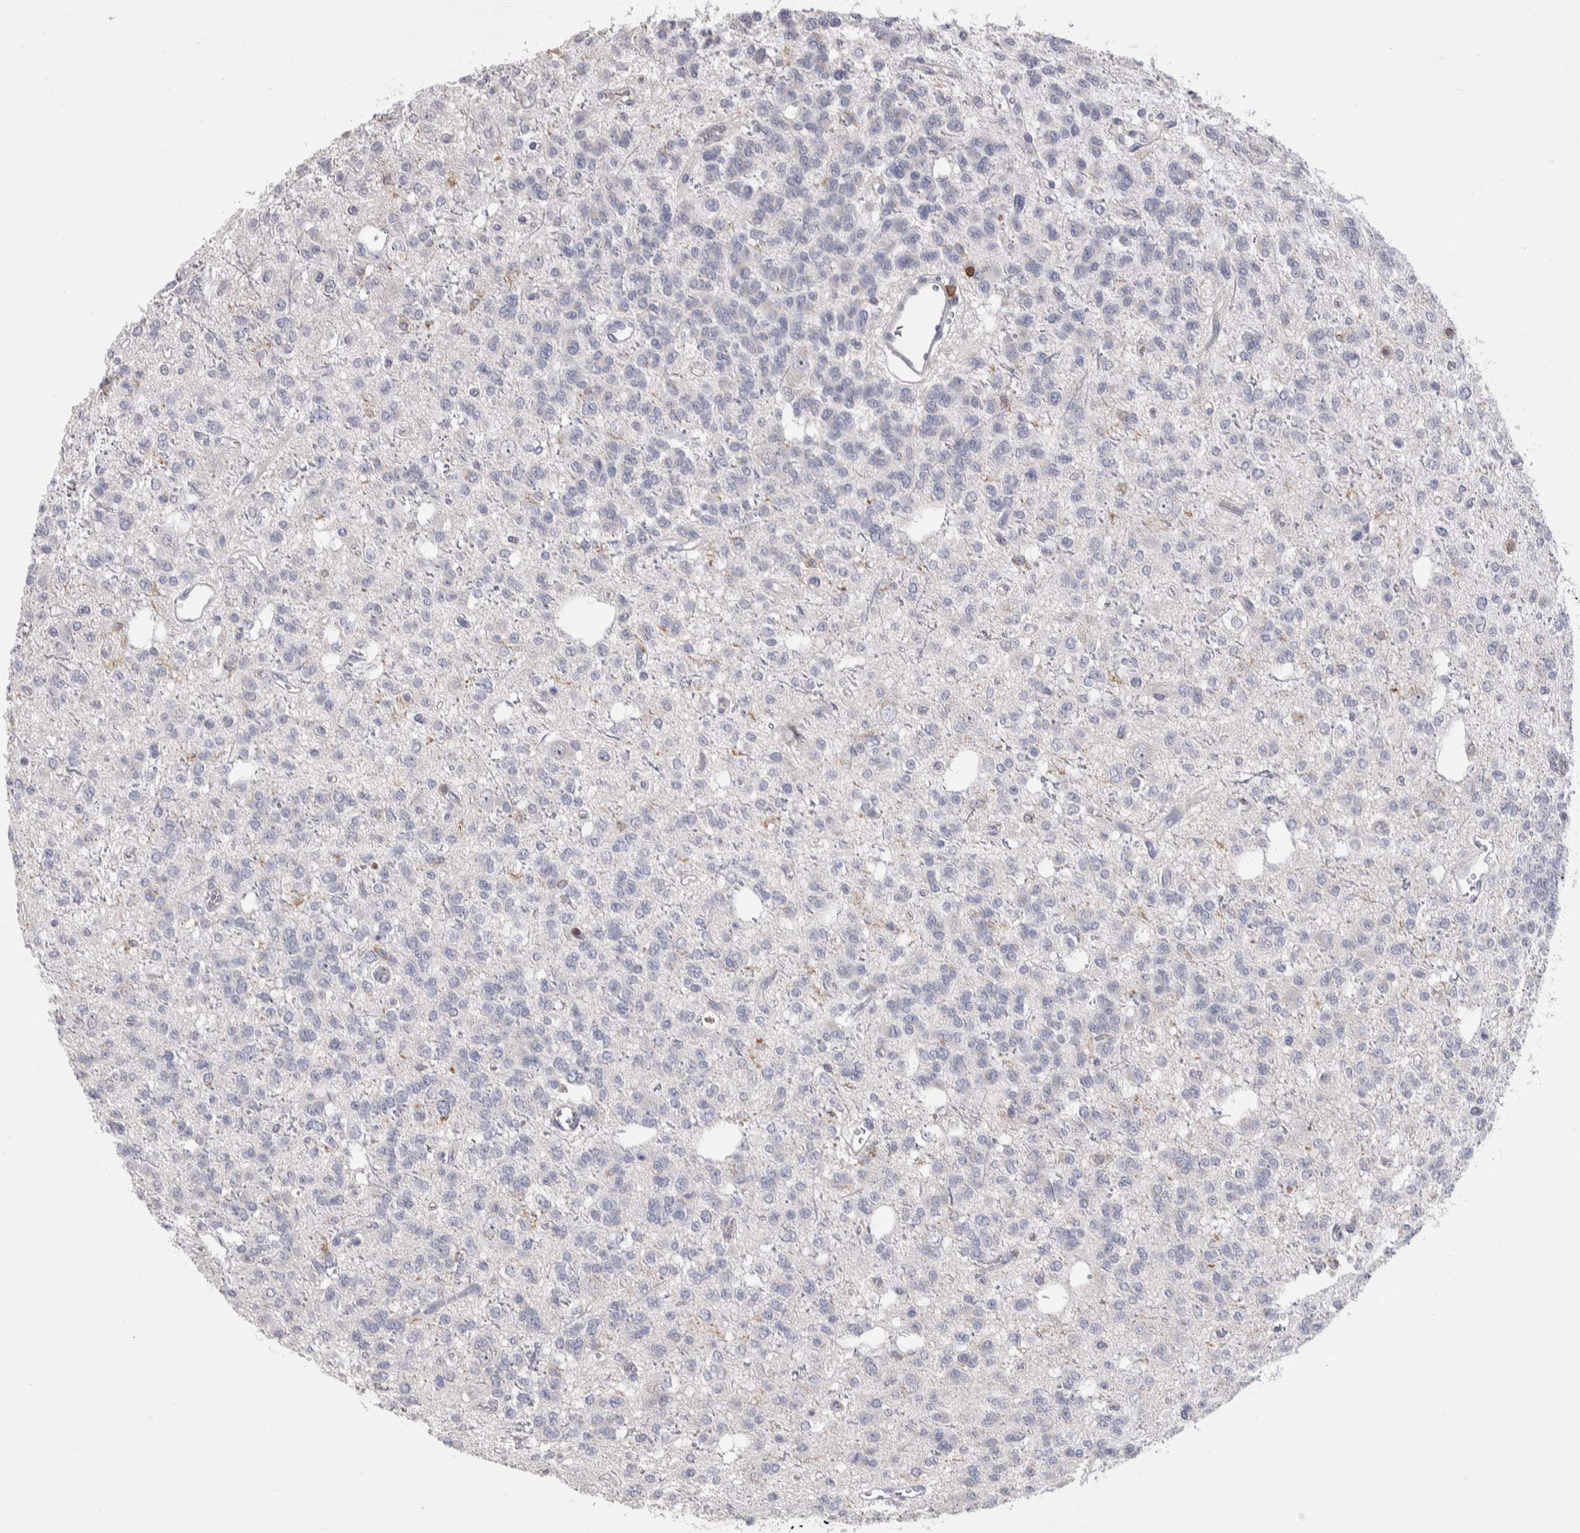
{"staining": {"intensity": "negative", "quantity": "none", "location": "none"}, "tissue": "glioma", "cell_type": "Tumor cells", "image_type": "cancer", "snomed": [{"axis": "morphology", "description": "Glioma, malignant, Low grade"}, {"axis": "topography", "description": "Brain"}], "caption": "This is an IHC micrograph of human low-grade glioma (malignant). There is no expression in tumor cells.", "gene": "CEP295NL", "patient": {"sex": "male", "age": 38}}